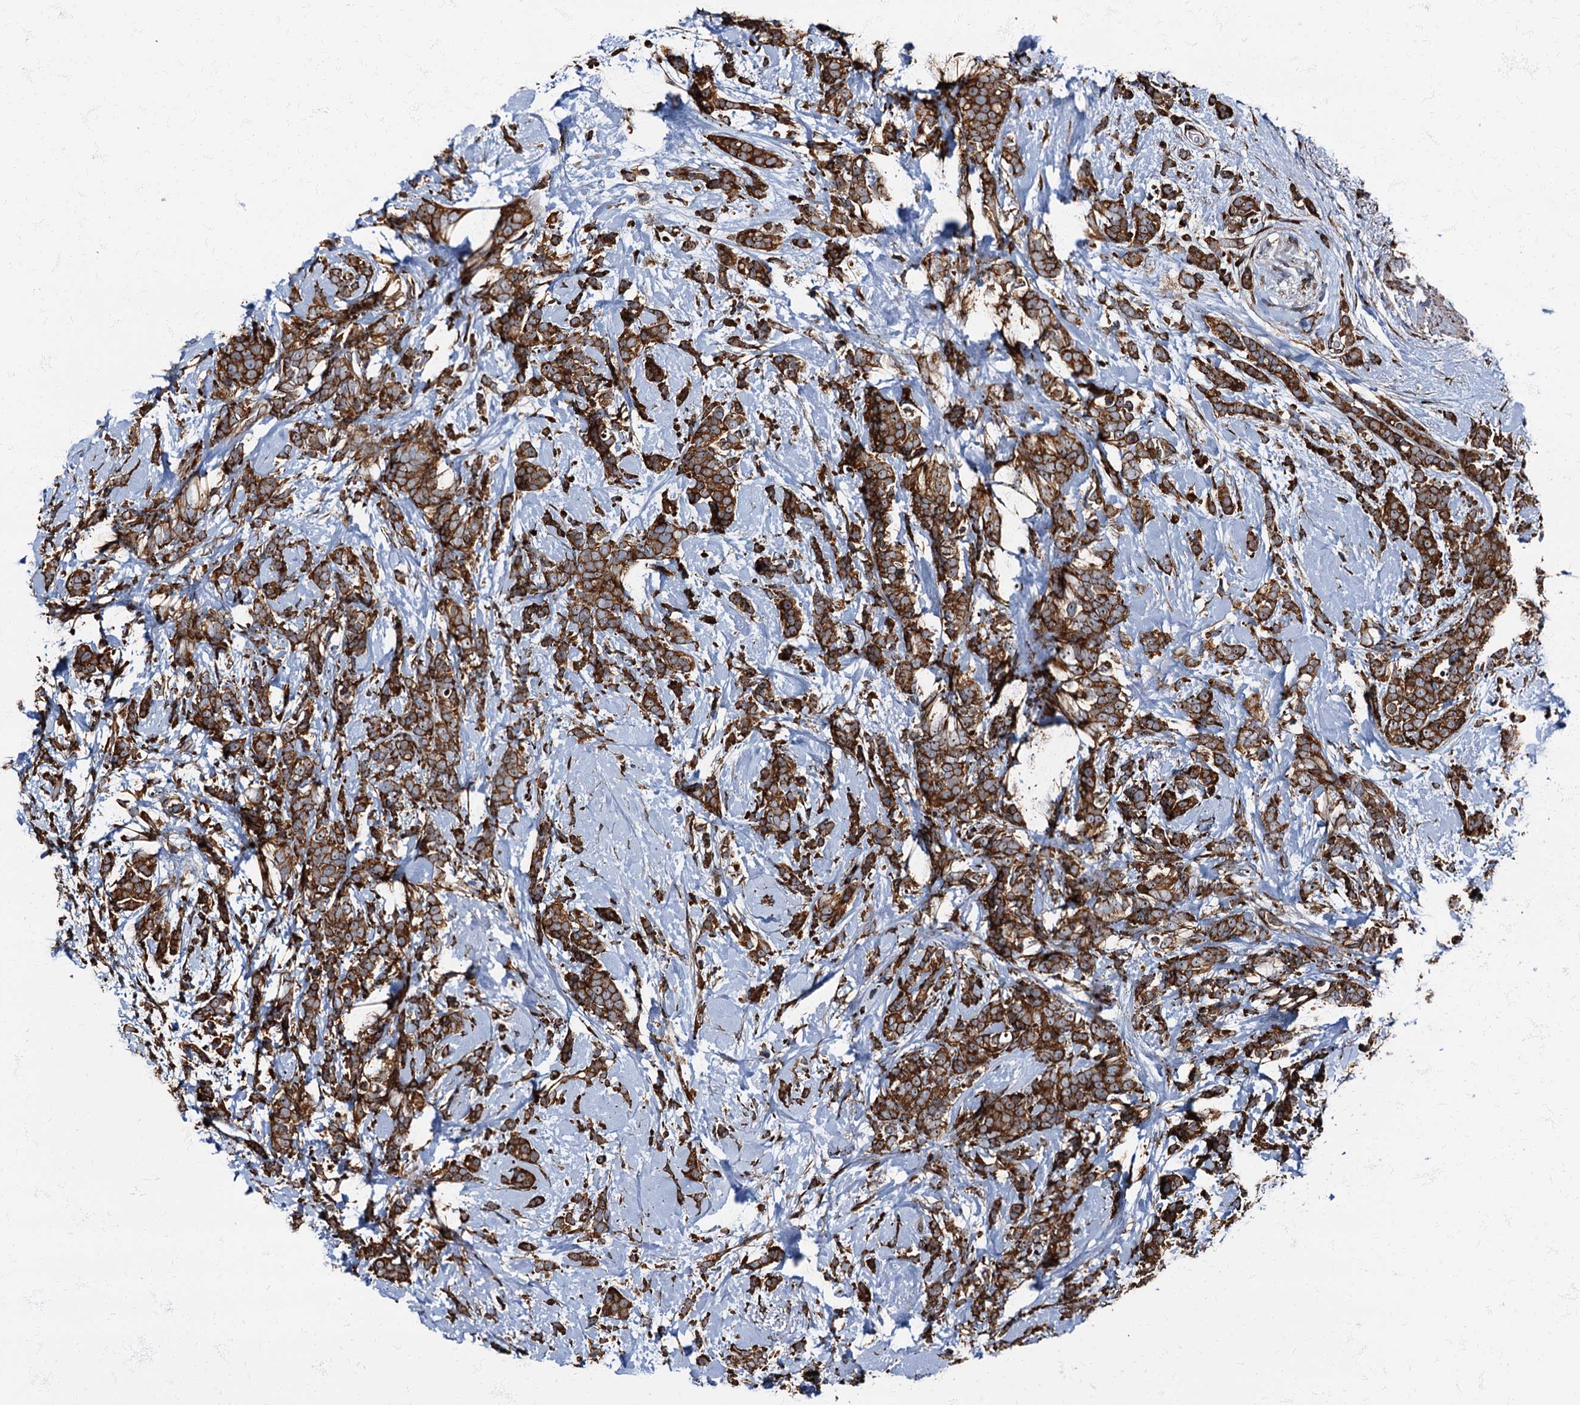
{"staining": {"intensity": "strong", "quantity": ">75%", "location": "cytoplasmic/membranous"}, "tissue": "breast cancer", "cell_type": "Tumor cells", "image_type": "cancer", "snomed": [{"axis": "morphology", "description": "Lobular carcinoma"}, {"axis": "topography", "description": "Breast"}], "caption": "Immunohistochemical staining of human breast cancer (lobular carcinoma) demonstrates strong cytoplasmic/membranous protein staining in about >75% of tumor cells.", "gene": "ATP2C1", "patient": {"sex": "female", "age": 58}}